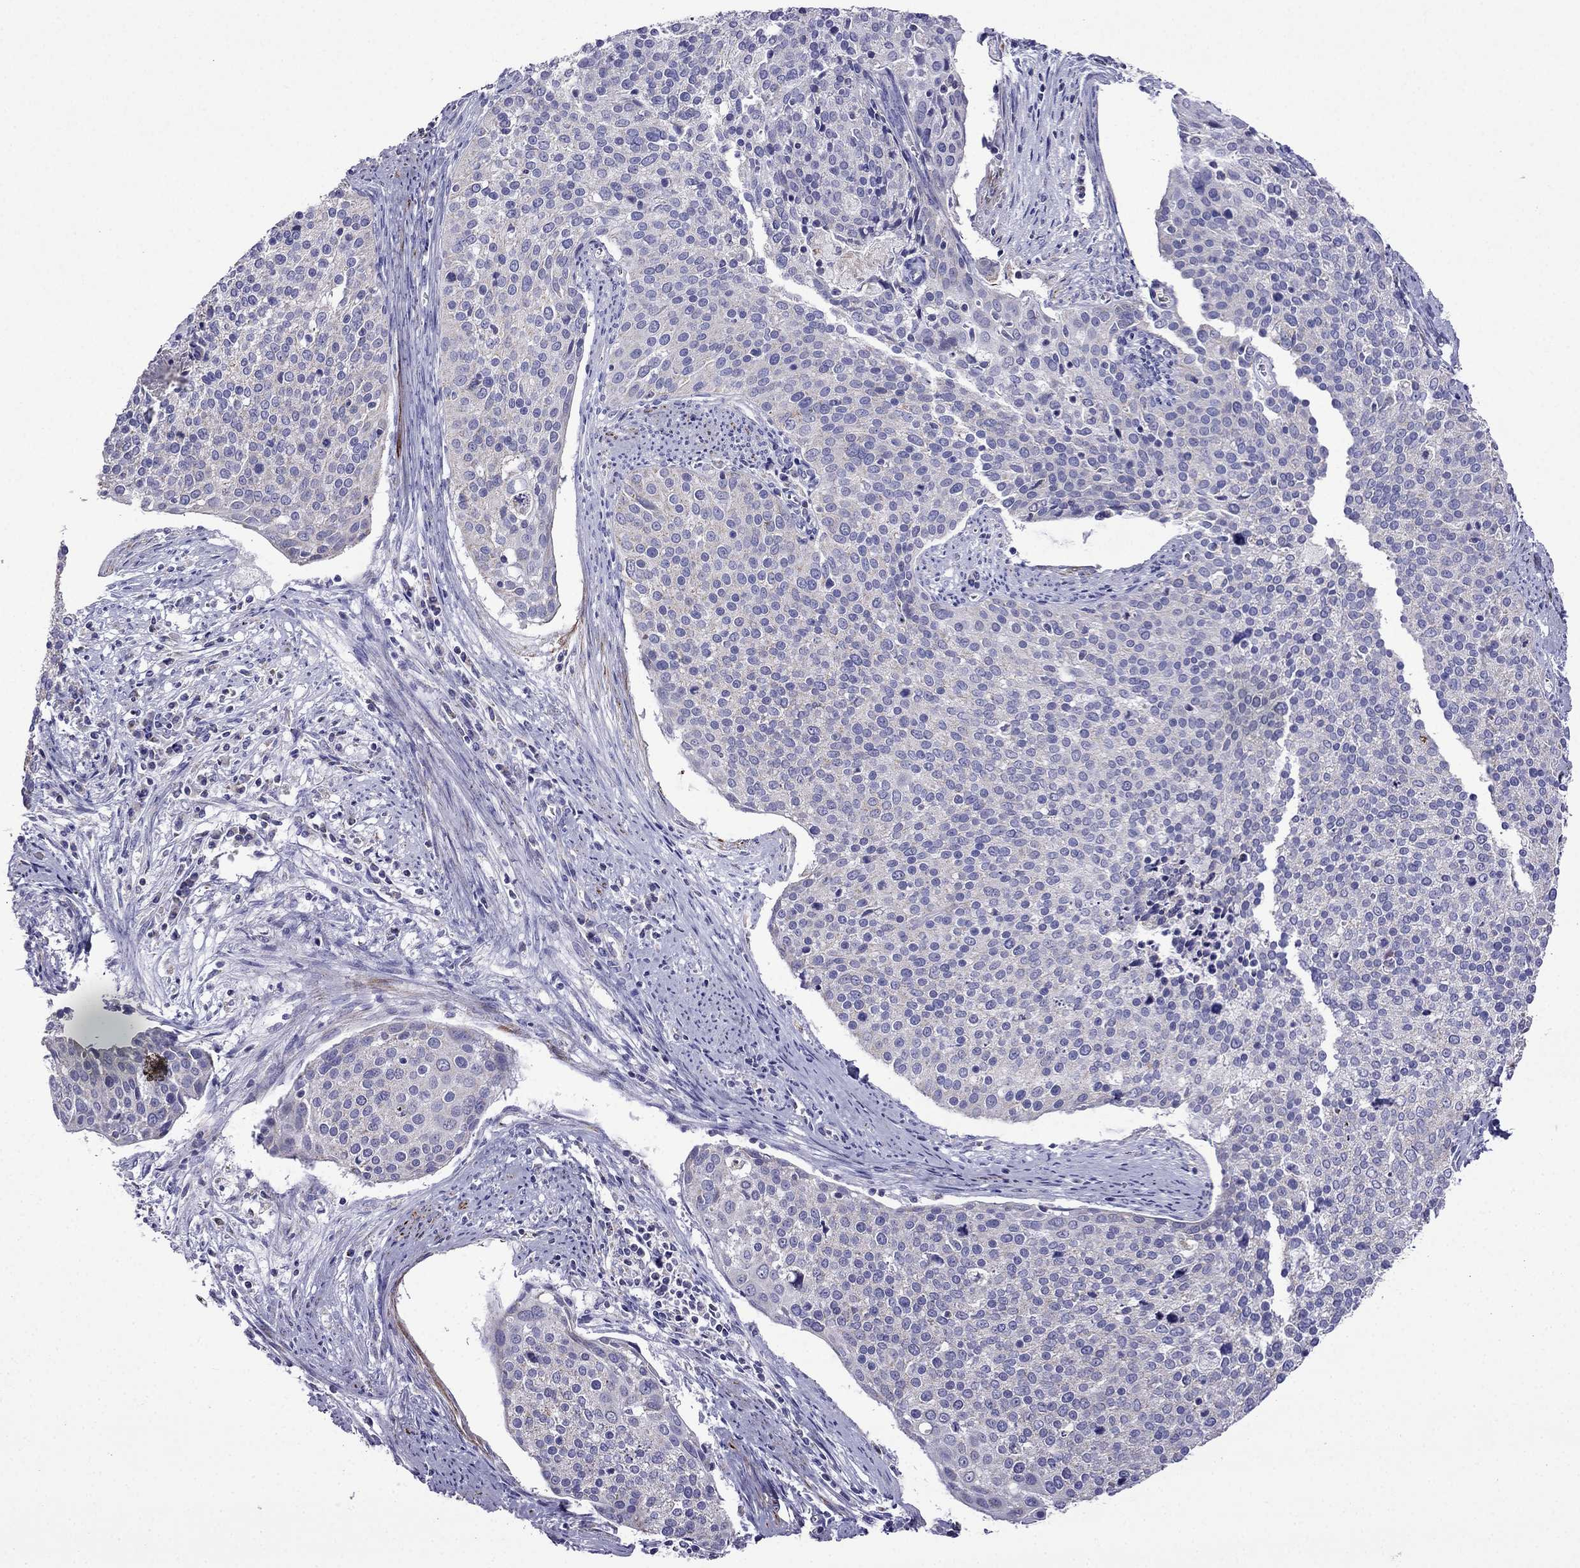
{"staining": {"intensity": "negative", "quantity": "none", "location": "none"}, "tissue": "cervical cancer", "cell_type": "Tumor cells", "image_type": "cancer", "snomed": [{"axis": "morphology", "description": "Squamous cell carcinoma, NOS"}, {"axis": "topography", "description": "Cervix"}], "caption": "DAB (3,3'-diaminobenzidine) immunohistochemical staining of cervical squamous cell carcinoma exhibits no significant expression in tumor cells. (Brightfield microscopy of DAB (3,3'-diaminobenzidine) immunohistochemistry at high magnification).", "gene": "DSC1", "patient": {"sex": "female", "age": 39}}